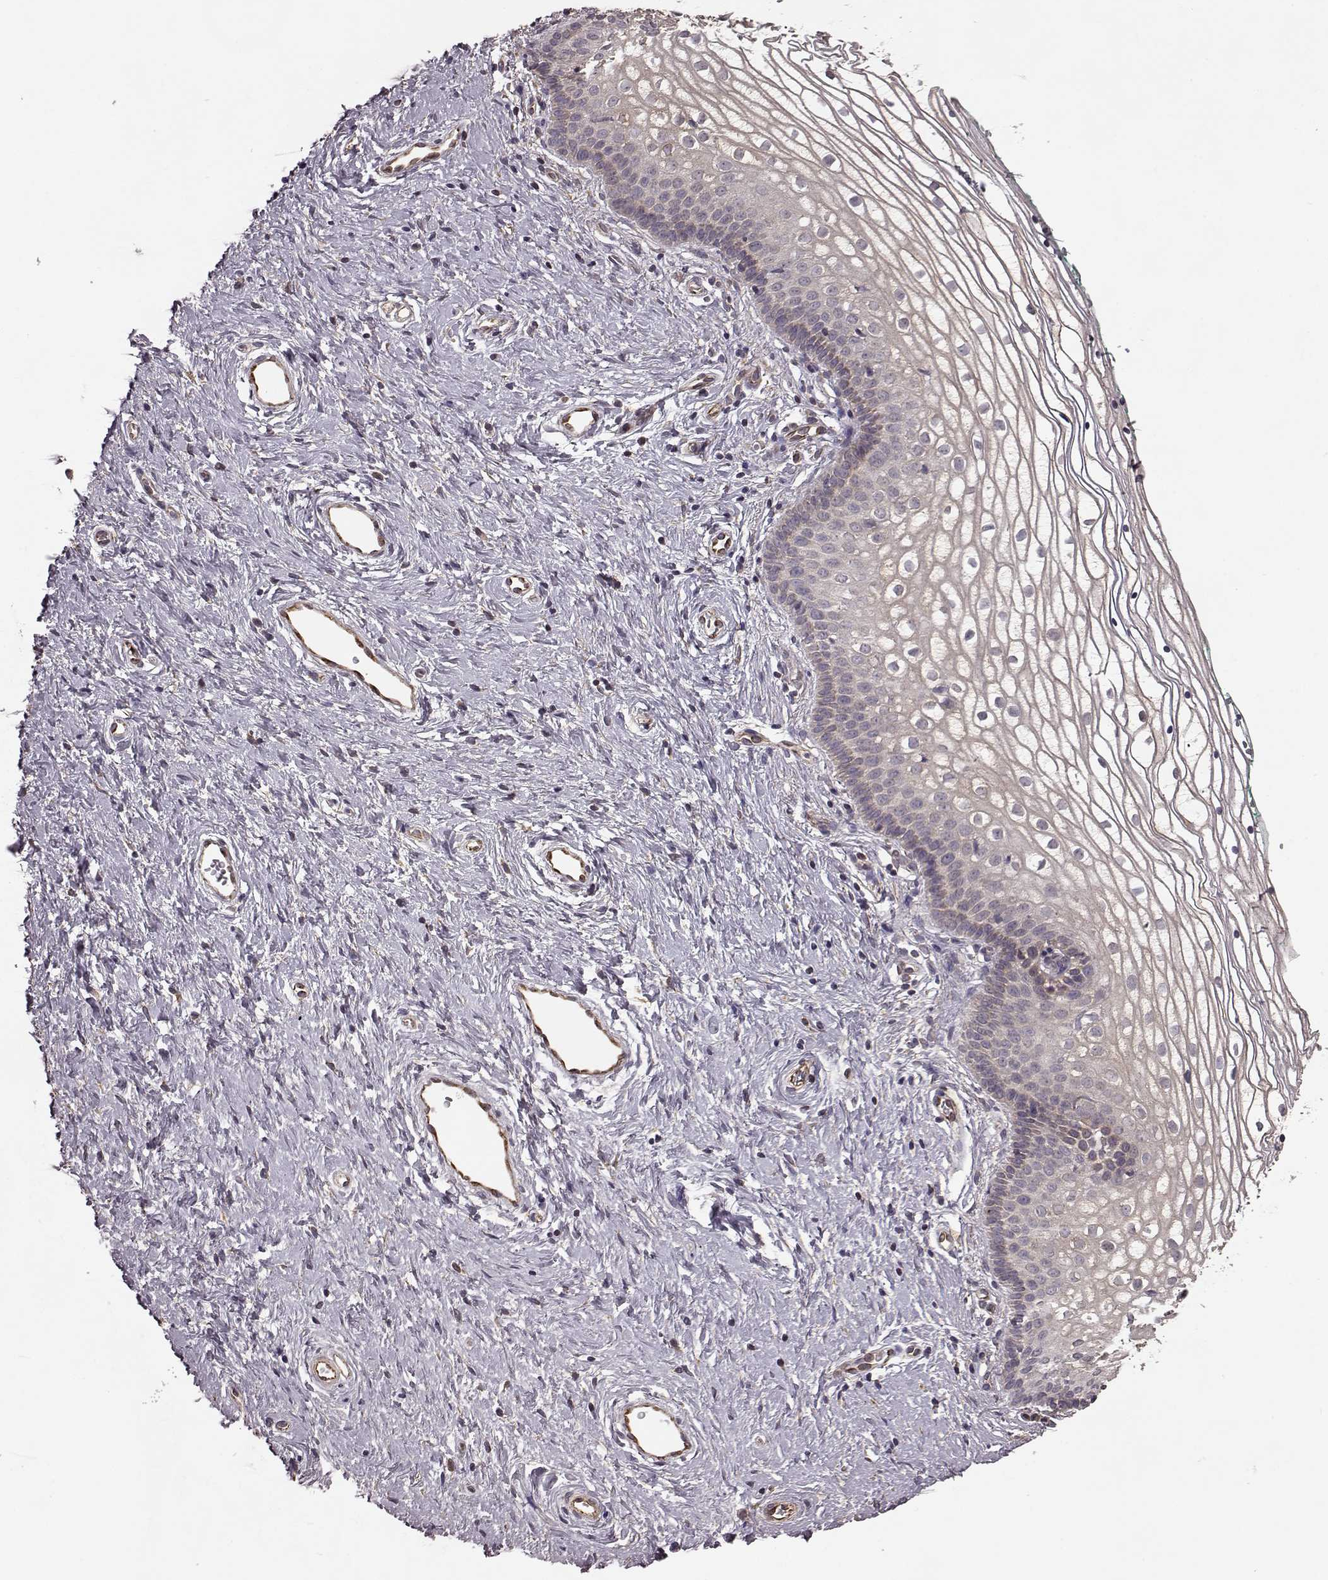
{"staining": {"intensity": "negative", "quantity": "none", "location": "none"}, "tissue": "vagina", "cell_type": "Squamous epithelial cells", "image_type": "normal", "snomed": [{"axis": "morphology", "description": "Normal tissue, NOS"}, {"axis": "topography", "description": "Vagina"}], "caption": "Immunohistochemical staining of normal human vagina demonstrates no significant expression in squamous epithelial cells.", "gene": "NTF3", "patient": {"sex": "female", "age": 36}}